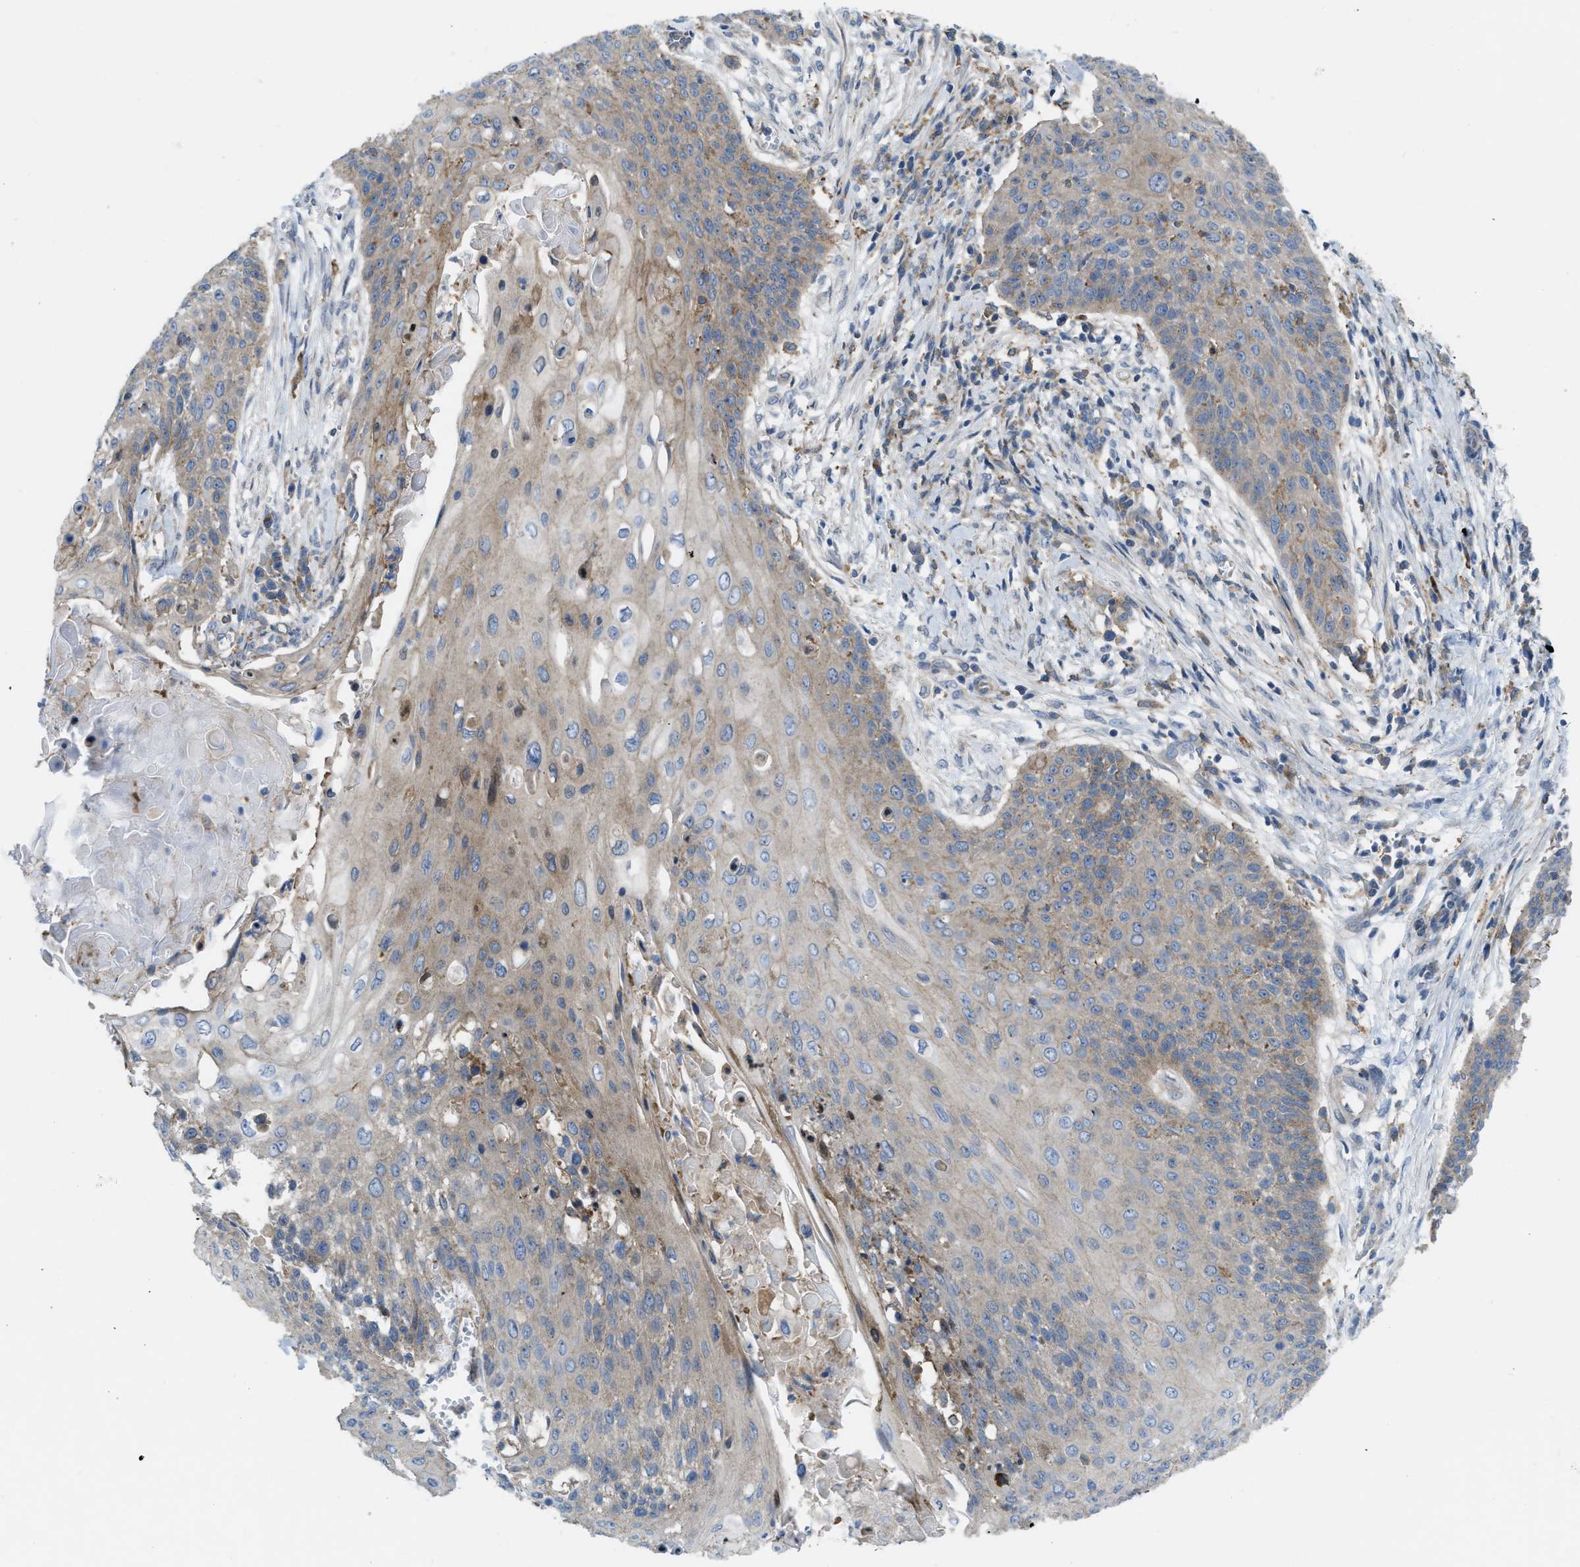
{"staining": {"intensity": "weak", "quantity": ">75%", "location": "cytoplasmic/membranous"}, "tissue": "cervical cancer", "cell_type": "Tumor cells", "image_type": "cancer", "snomed": [{"axis": "morphology", "description": "Squamous cell carcinoma, NOS"}, {"axis": "topography", "description": "Cervix"}], "caption": "A micrograph of cervical cancer (squamous cell carcinoma) stained for a protein reveals weak cytoplasmic/membranous brown staining in tumor cells.", "gene": "MYO18A", "patient": {"sex": "female", "age": 39}}